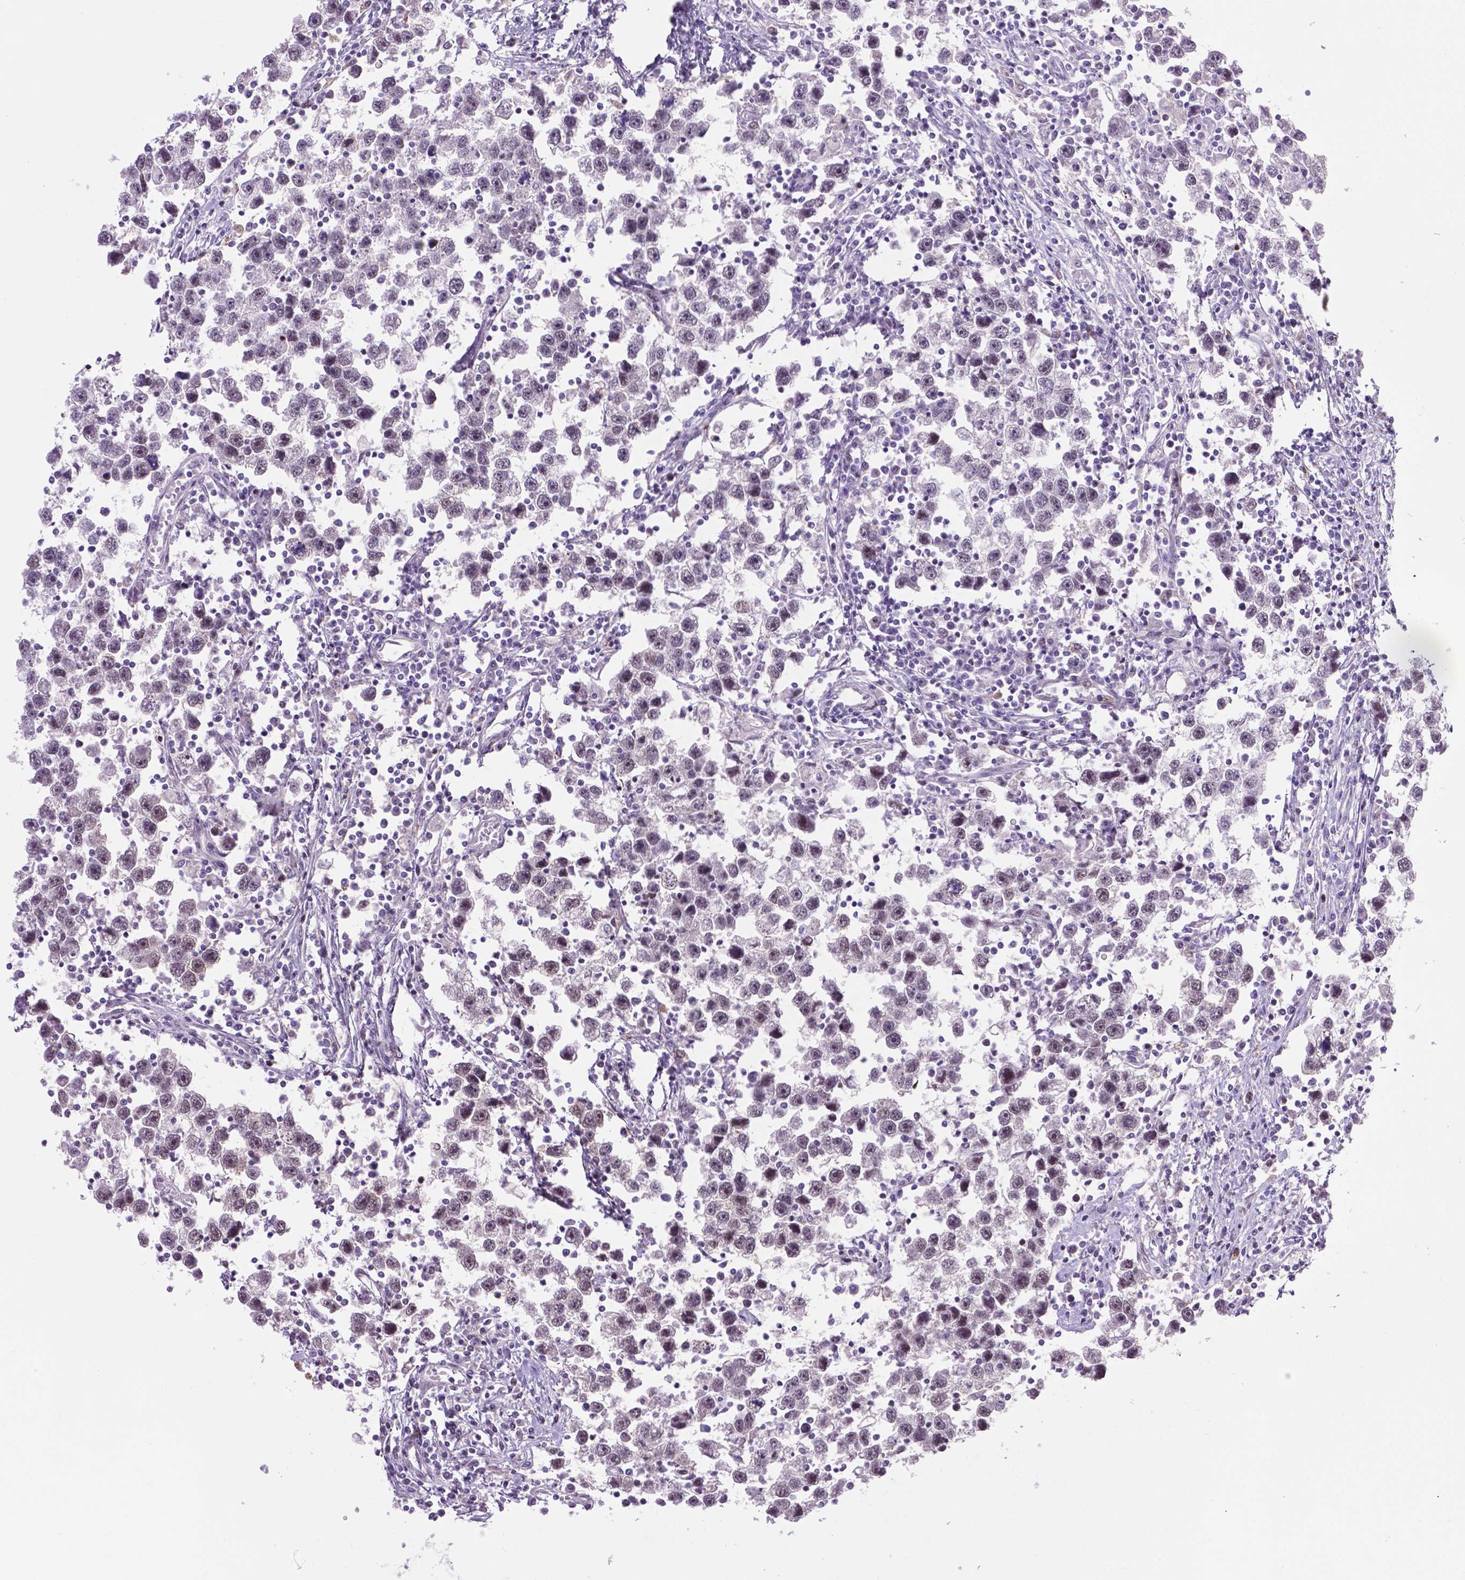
{"staining": {"intensity": "moderate", "quantity": "25%-75%", "location": "nuclear"}, "tissue": "testis cancer", "cell_type": "Tumor cells", "image_type": "cancer", "snomed": [{"axis": "morphology", "description": "Seminoma, NOS"}, {"axis": "topography", "description": "Testis"}], "caption": "Immunohistochemistry (DAB) staining of testis seminoma reveals moderate nuclear protein expression in about 25%-75% of tumor cells.", "gene": "SMAD3", "patient": {"sex": "male", "age": 30}}